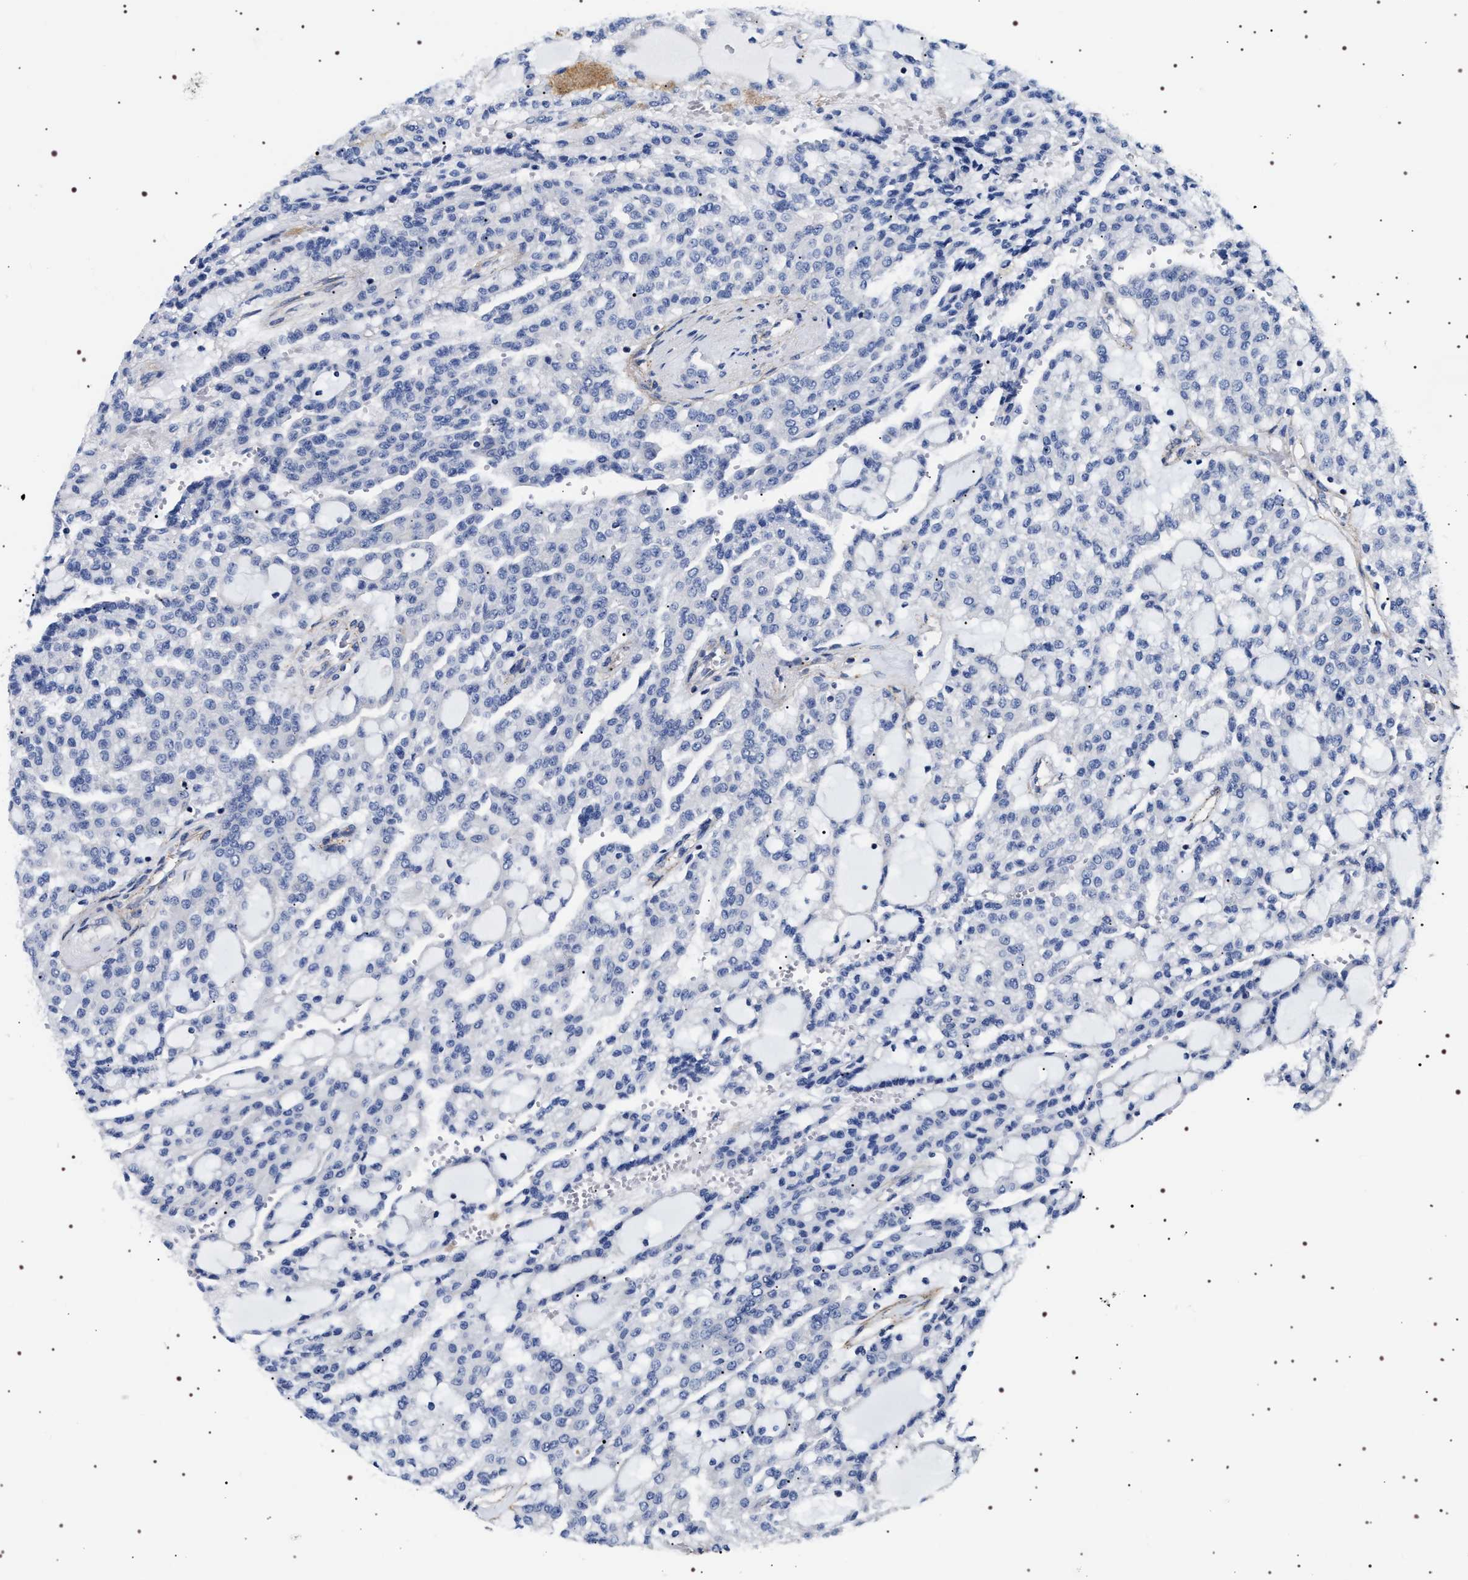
{"staining": {"intensity": "negative", "quantity": "none", "location": "none"}, "tissue": "renal cancer", "cell_type": "Tumor cells", "image_type": "cancer", "snomed": [{"axis": "morphology", "description": "Adenocarcinoma, NOS"}, {"axis": "topography", "description": "Kidney"}], "caption": "High magnification brightfield microscopy of renal cancer (adenocarcinoma) stained with DAB (3,3'-diaminobenzidine) (brown) and counterstained with hematoxylin (blue): tumor cells show no significant staining.", "gene": "SQLE", "patient": {"sex": "male", "age": 63}}